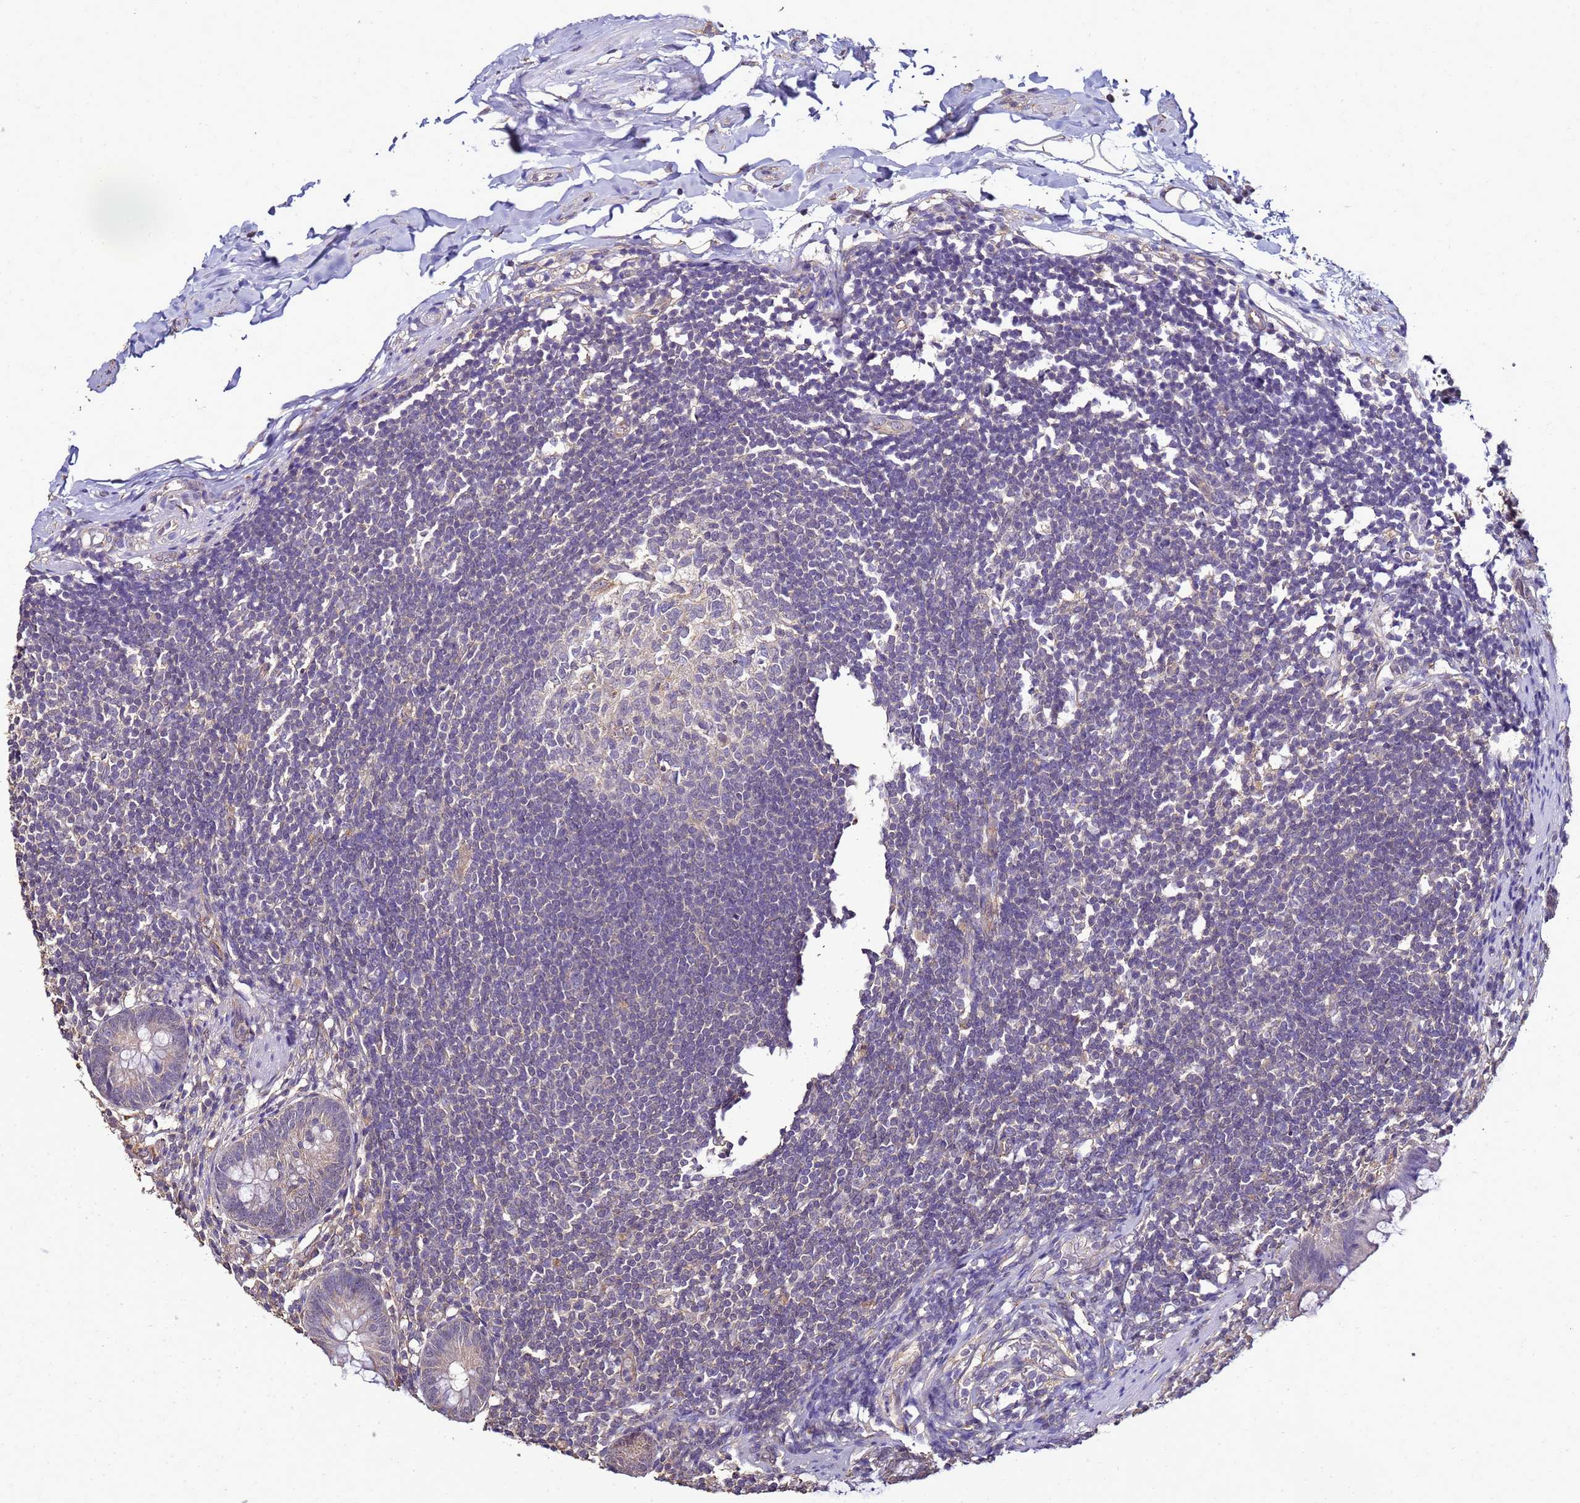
{"staining": {"intensity": "weak", "quantity": "<25%", "location": "cytoplasmic/membranous"}, "tissue": "appendix", "cell_type": "Glandular cells", "image_type": "normal", "snomed": [{"axis": "morphology", "description": "Normal tissue, NOS"}, {"axis": "topography", "description": "Appendix"}], "caption": "A high-resolution micrograph shows IHC staining of normal appendix, which demonstrates no significant positivity in glandular cells.", "gene": "ENOPH1", "patient": {"sex": "female", "age": 62}}